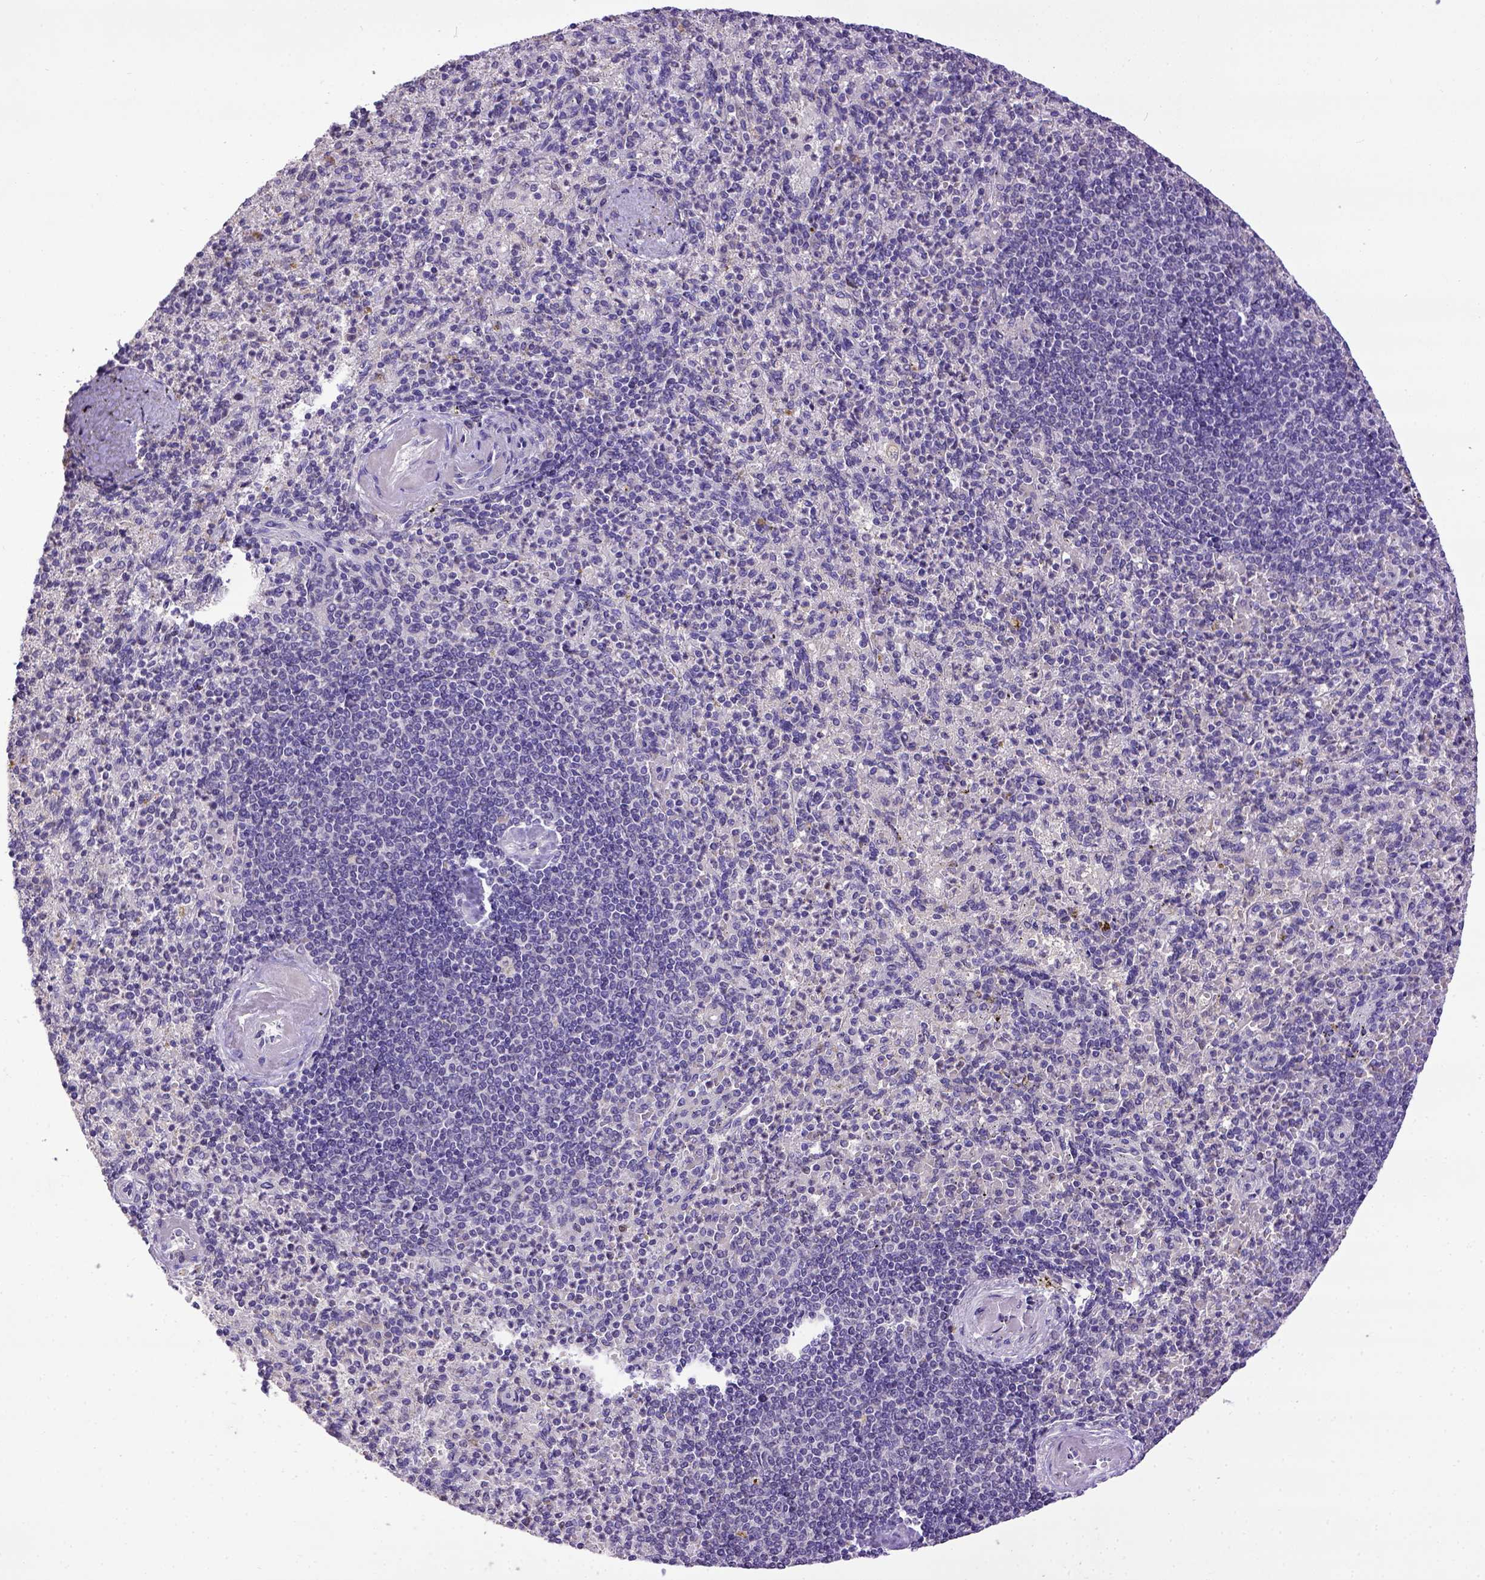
{"staining": {"intensity": "negative", "quantity": "none", "location": "none"}, "tissue": "spleen", "cell_type": "Cells in red pulp", "image_type": "normal", "snomed": [{"axis": "morphology", "description": "Normal tissue, NOS"}, {"axis": "topography", "description": "Spleen"}], "caption": "IHC micrograph of normal spleen stained for a protein (brown), which reveals no staining in cells in red pulp.", "gene": "CDKN1A", "patient": {"sex": "female", "age": 74}}